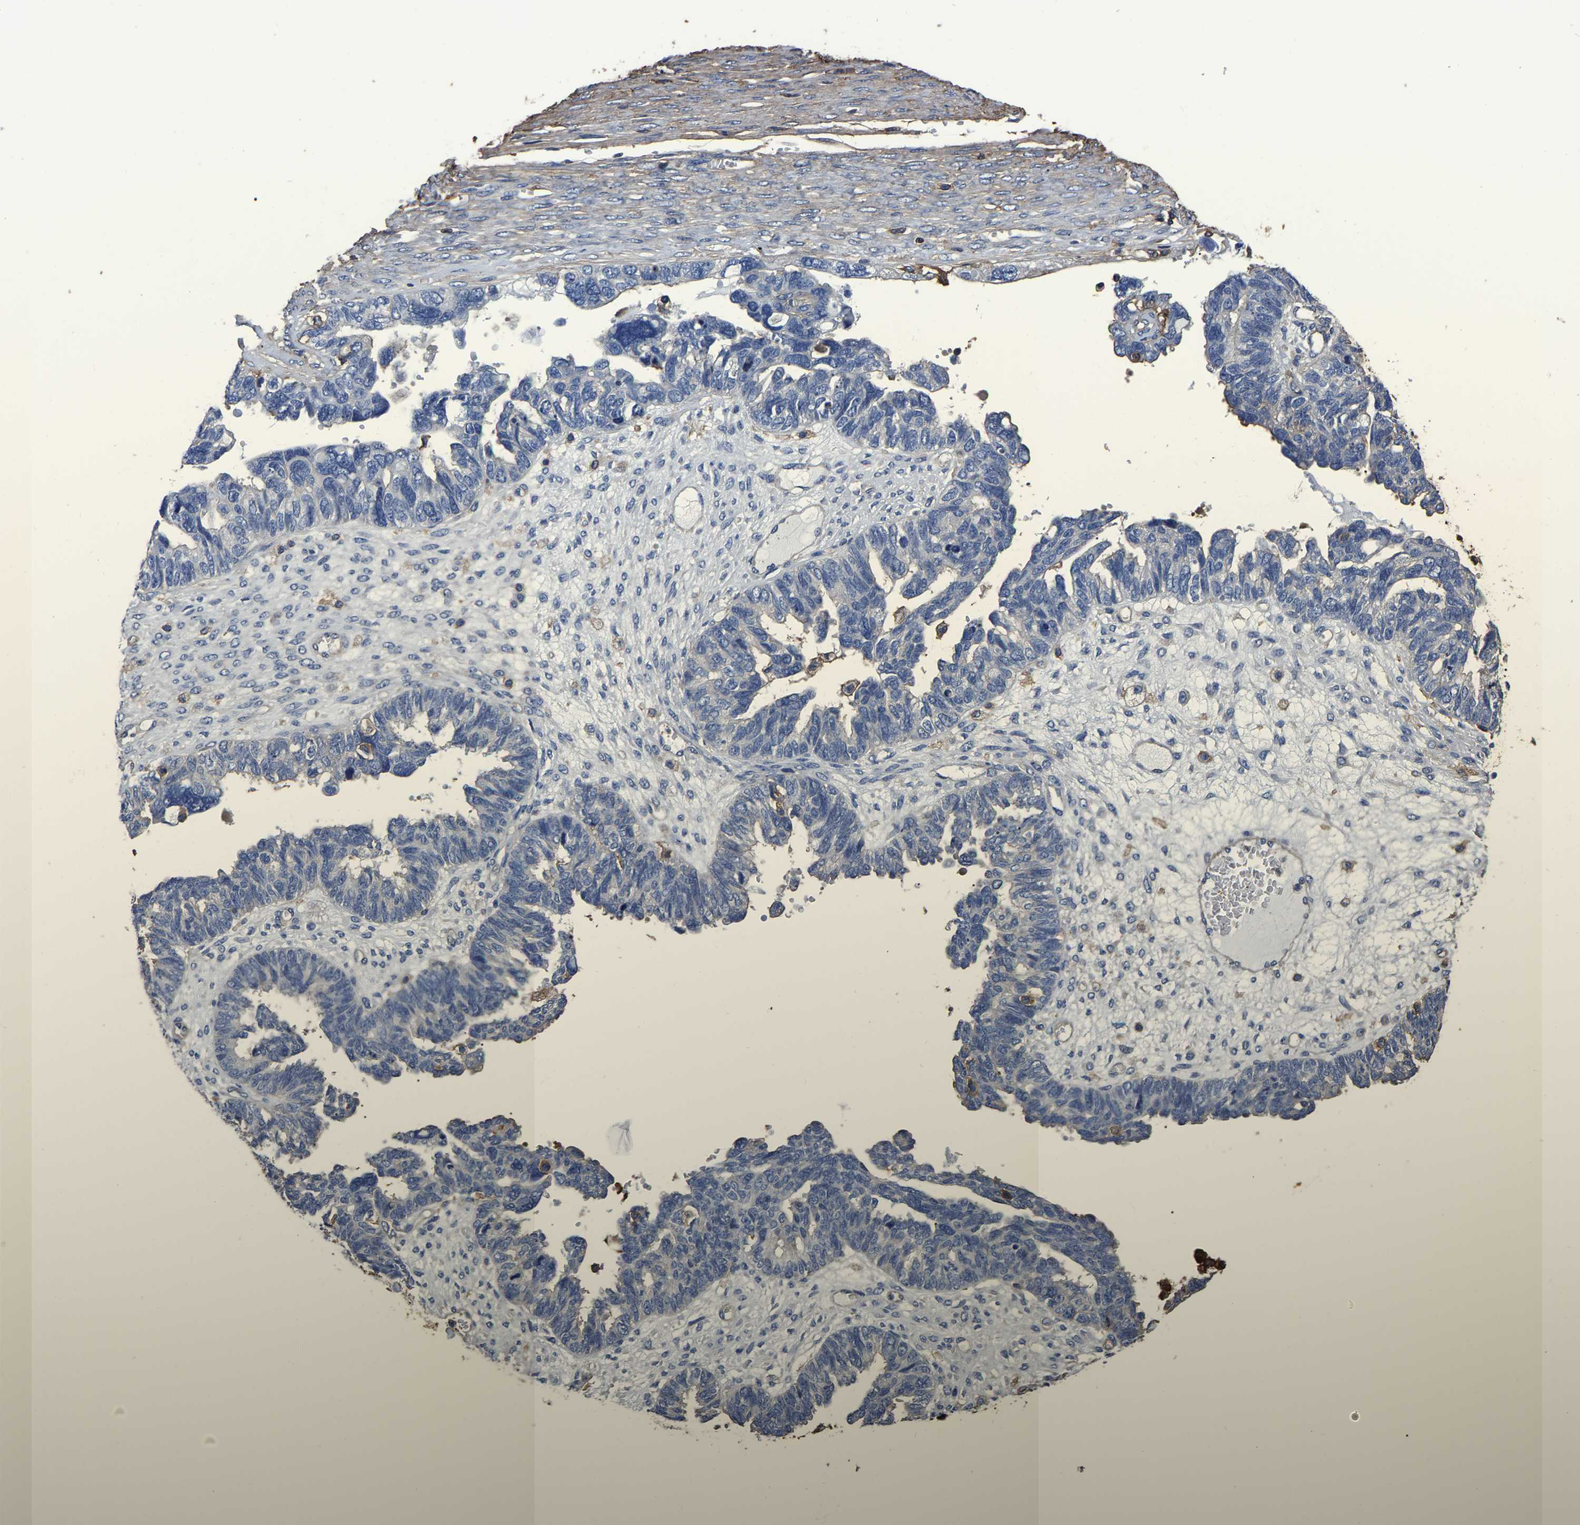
{"staining": {"intensity": "negative", "quantity": "none", "location": "none"}, "tissue": "ovarian cancer", "cell_type": "Tumor cells", "image_type": "cancer", "snomed": [{"axis": "morphology", "description": "Cystadenocarcinoma, serous, NOS"}, {"axis": "topography", "description": "Ovary"}], "caption": "Tumor cells show no significant protein positivity in ovarian cancer (serous cystadenocarcinoma).", "gene": "ARMT1", "patient": {"sex": "female", "age": 79}}